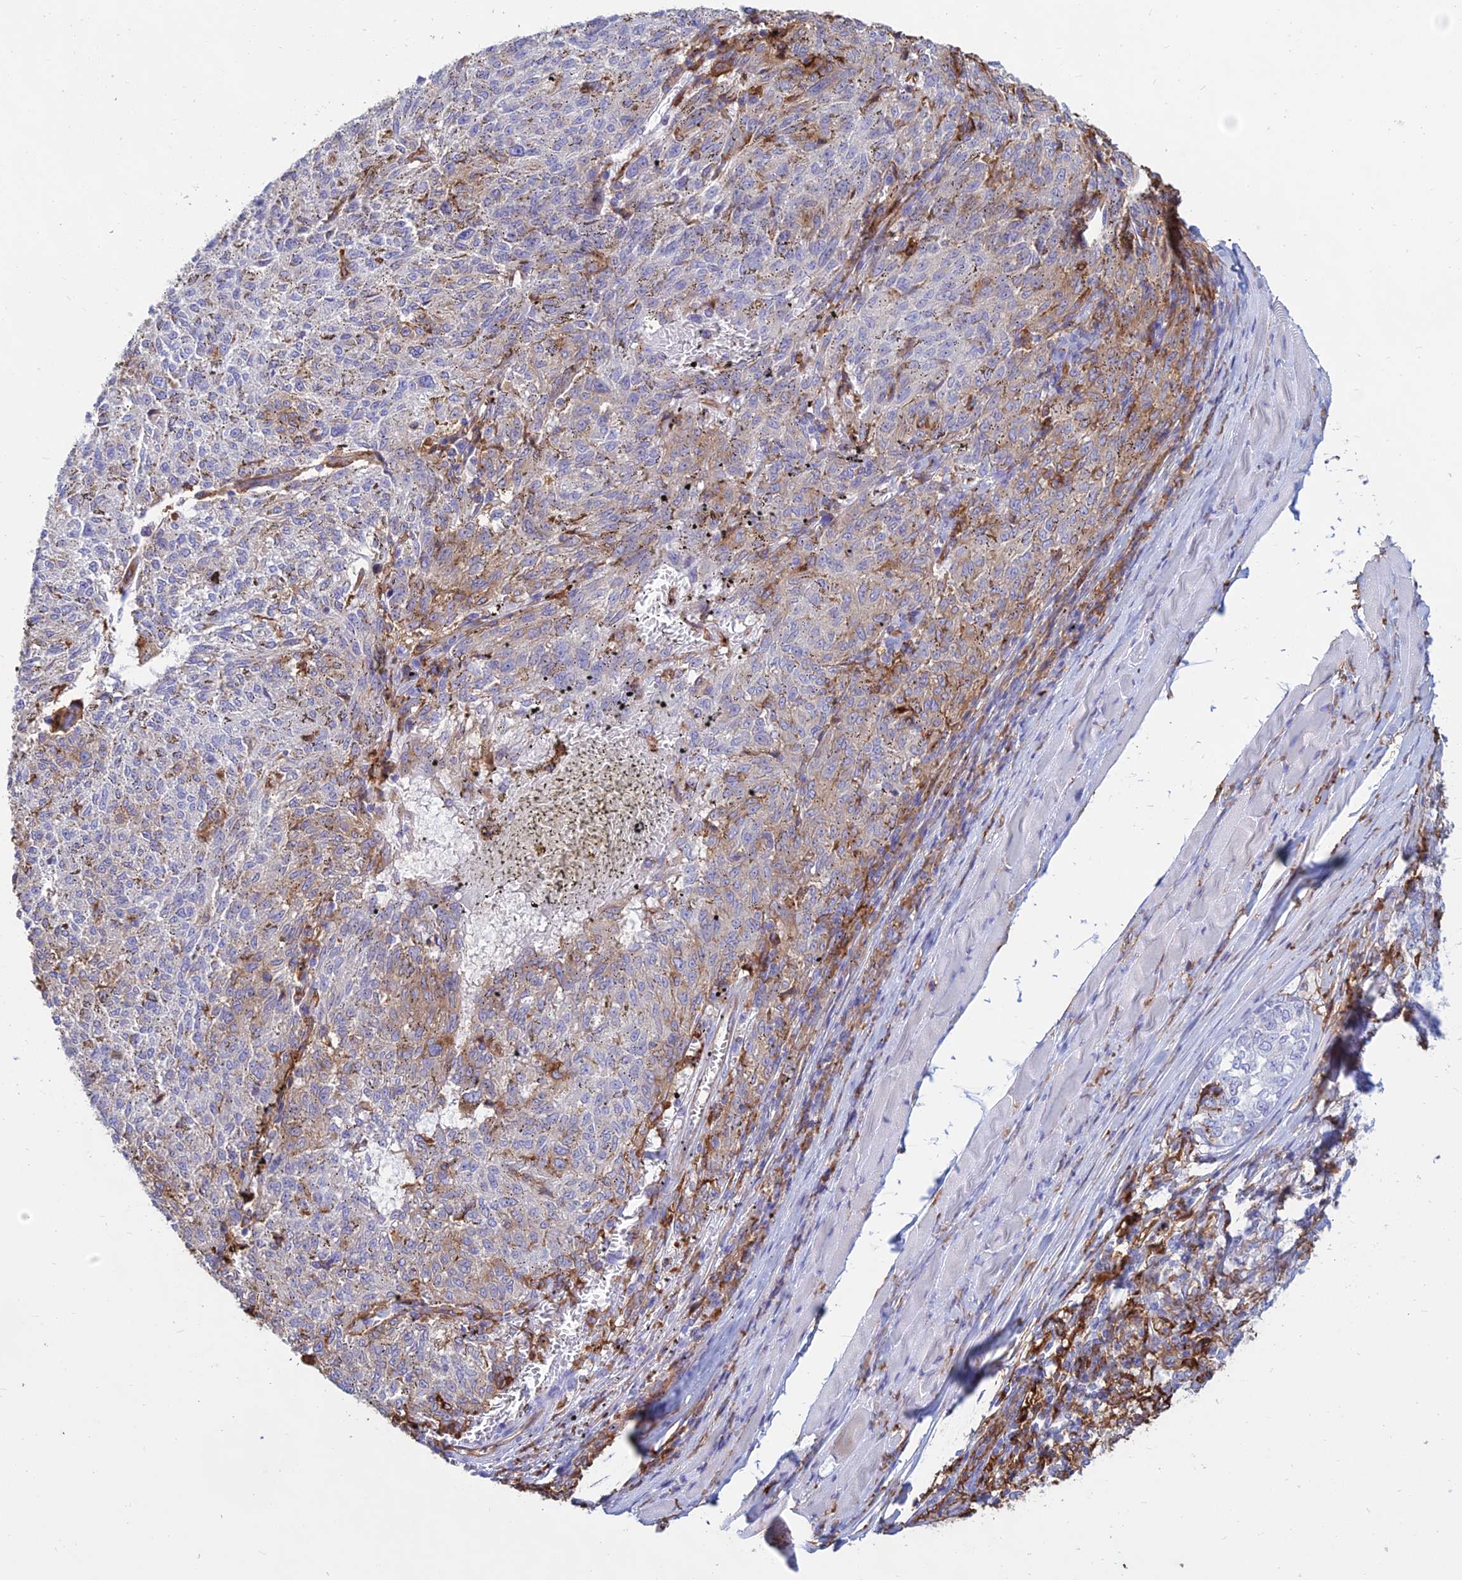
{"staining": {"intensity": "moderate", "quantity": "<25%", "location": "cytoplasmic/membranous"}, "tissue": "melanoma", "cell_type": "Tumor cells", "image_type": "cancer", "snomed": [{"axis": "morphology", "description": "Malignant melanoma, NOS"}, {"axis": "topography", "description": "Skin"}], "caption": "Immunohistochemistry (IHC) micrograph of neoplastic tissue: human melanoma stained using IHC displays low levels of moderate protein expression localized specifically in the cytoplasmic/membranous of tumor cells, appearing as a cytoplasmic/membranous brown color.", "gene": "HLA-DRB1", "patient": {"sex": "female", "age": 72}}